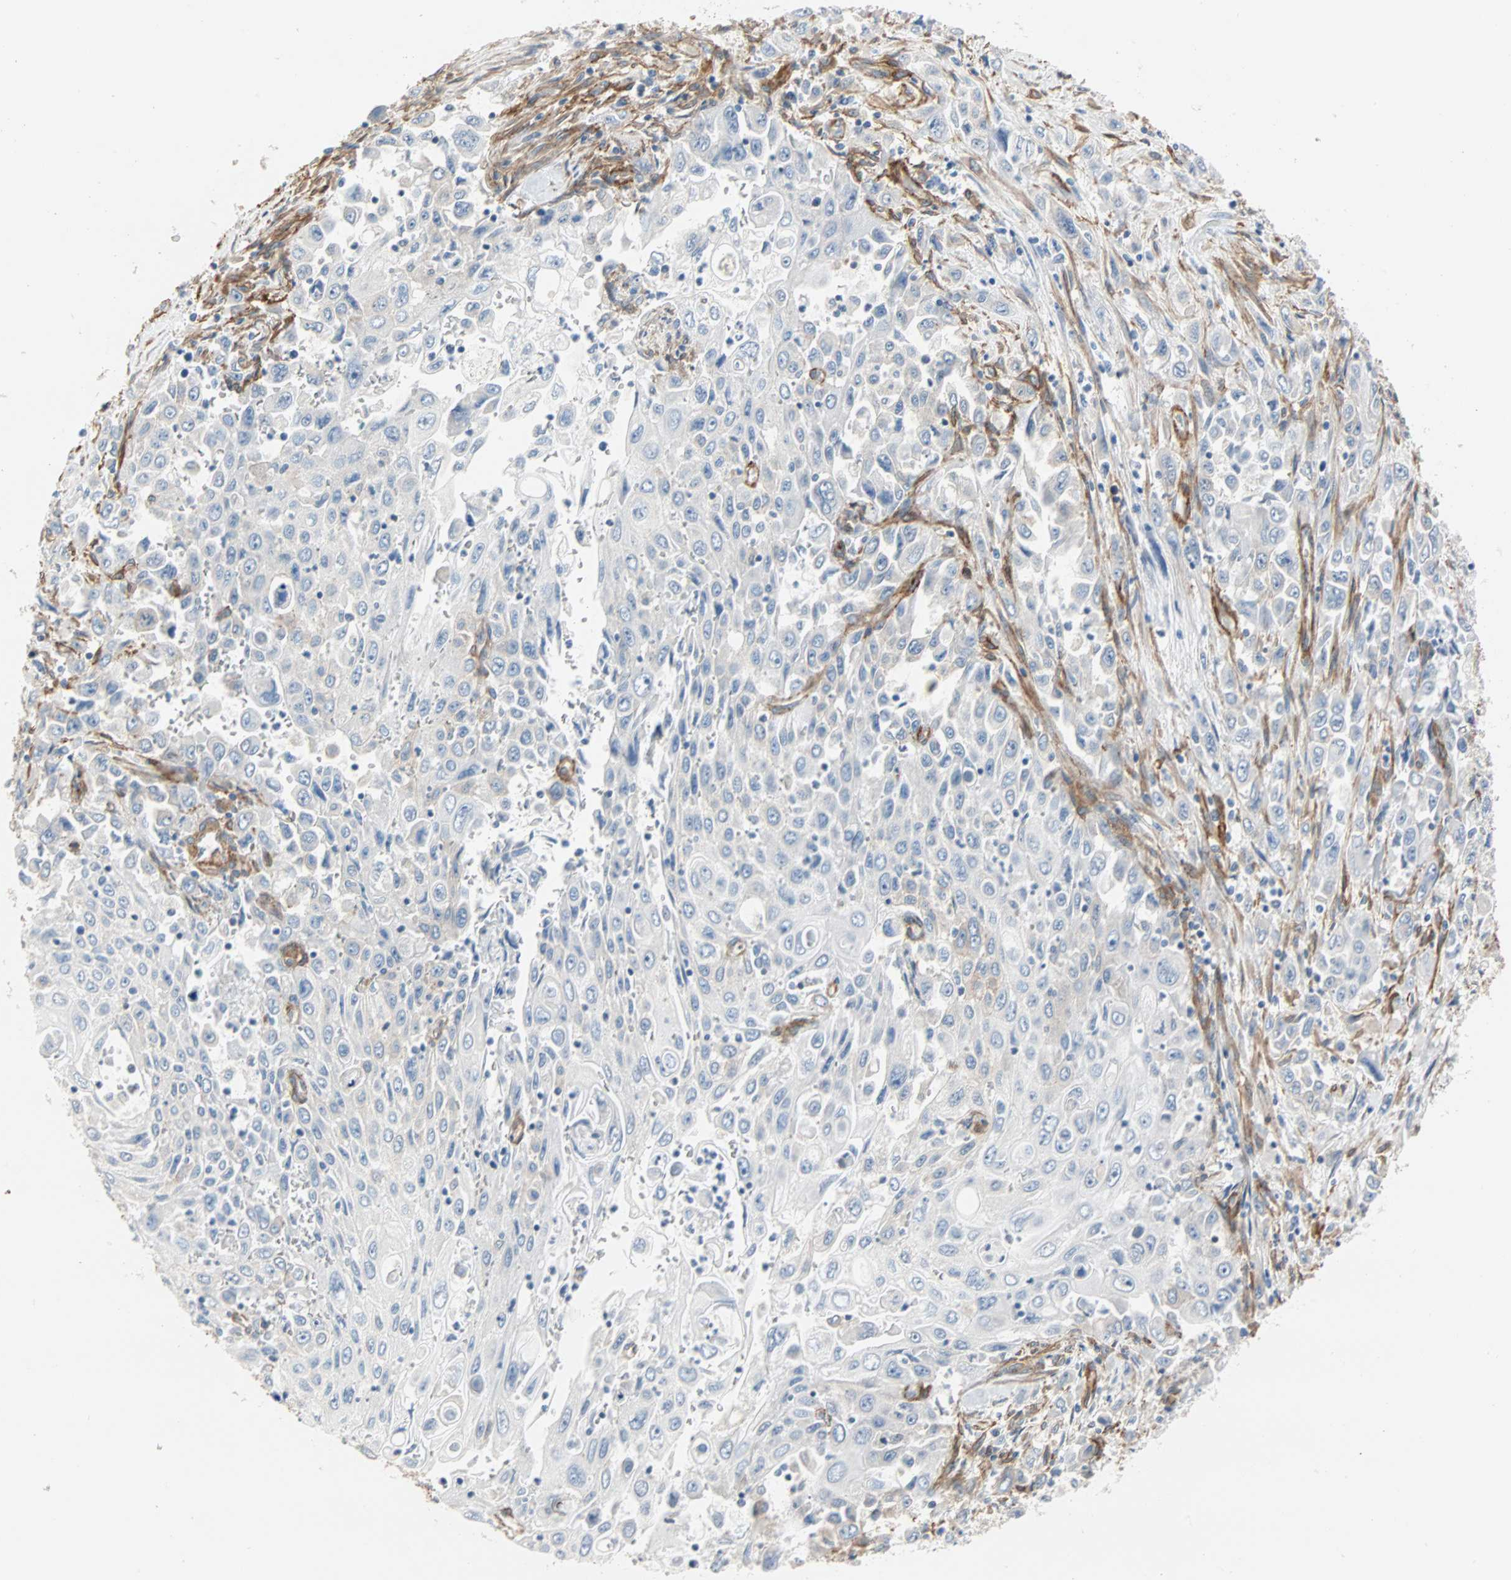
{"staining": {"intensity": "negative", "quantity": "none", "location": "none"}, "tissue": "pancreatic cancer", "cell_type": "Tumor cells", "image_type": "cancer", "snomed": [{"axis": "morphology", "description": "Adenocarcinoma, NOS"}, {"axis": "topography", "description": "Pancreas"}], "caption": "Immunohistochemistry histopathology image of human pancreatic adenocarcinoma stained for a protein (brown), which demonstrates no expression in tumor cells.", "gene": "EPB41L2", "patient": {"sex": "male", "age": 70}}